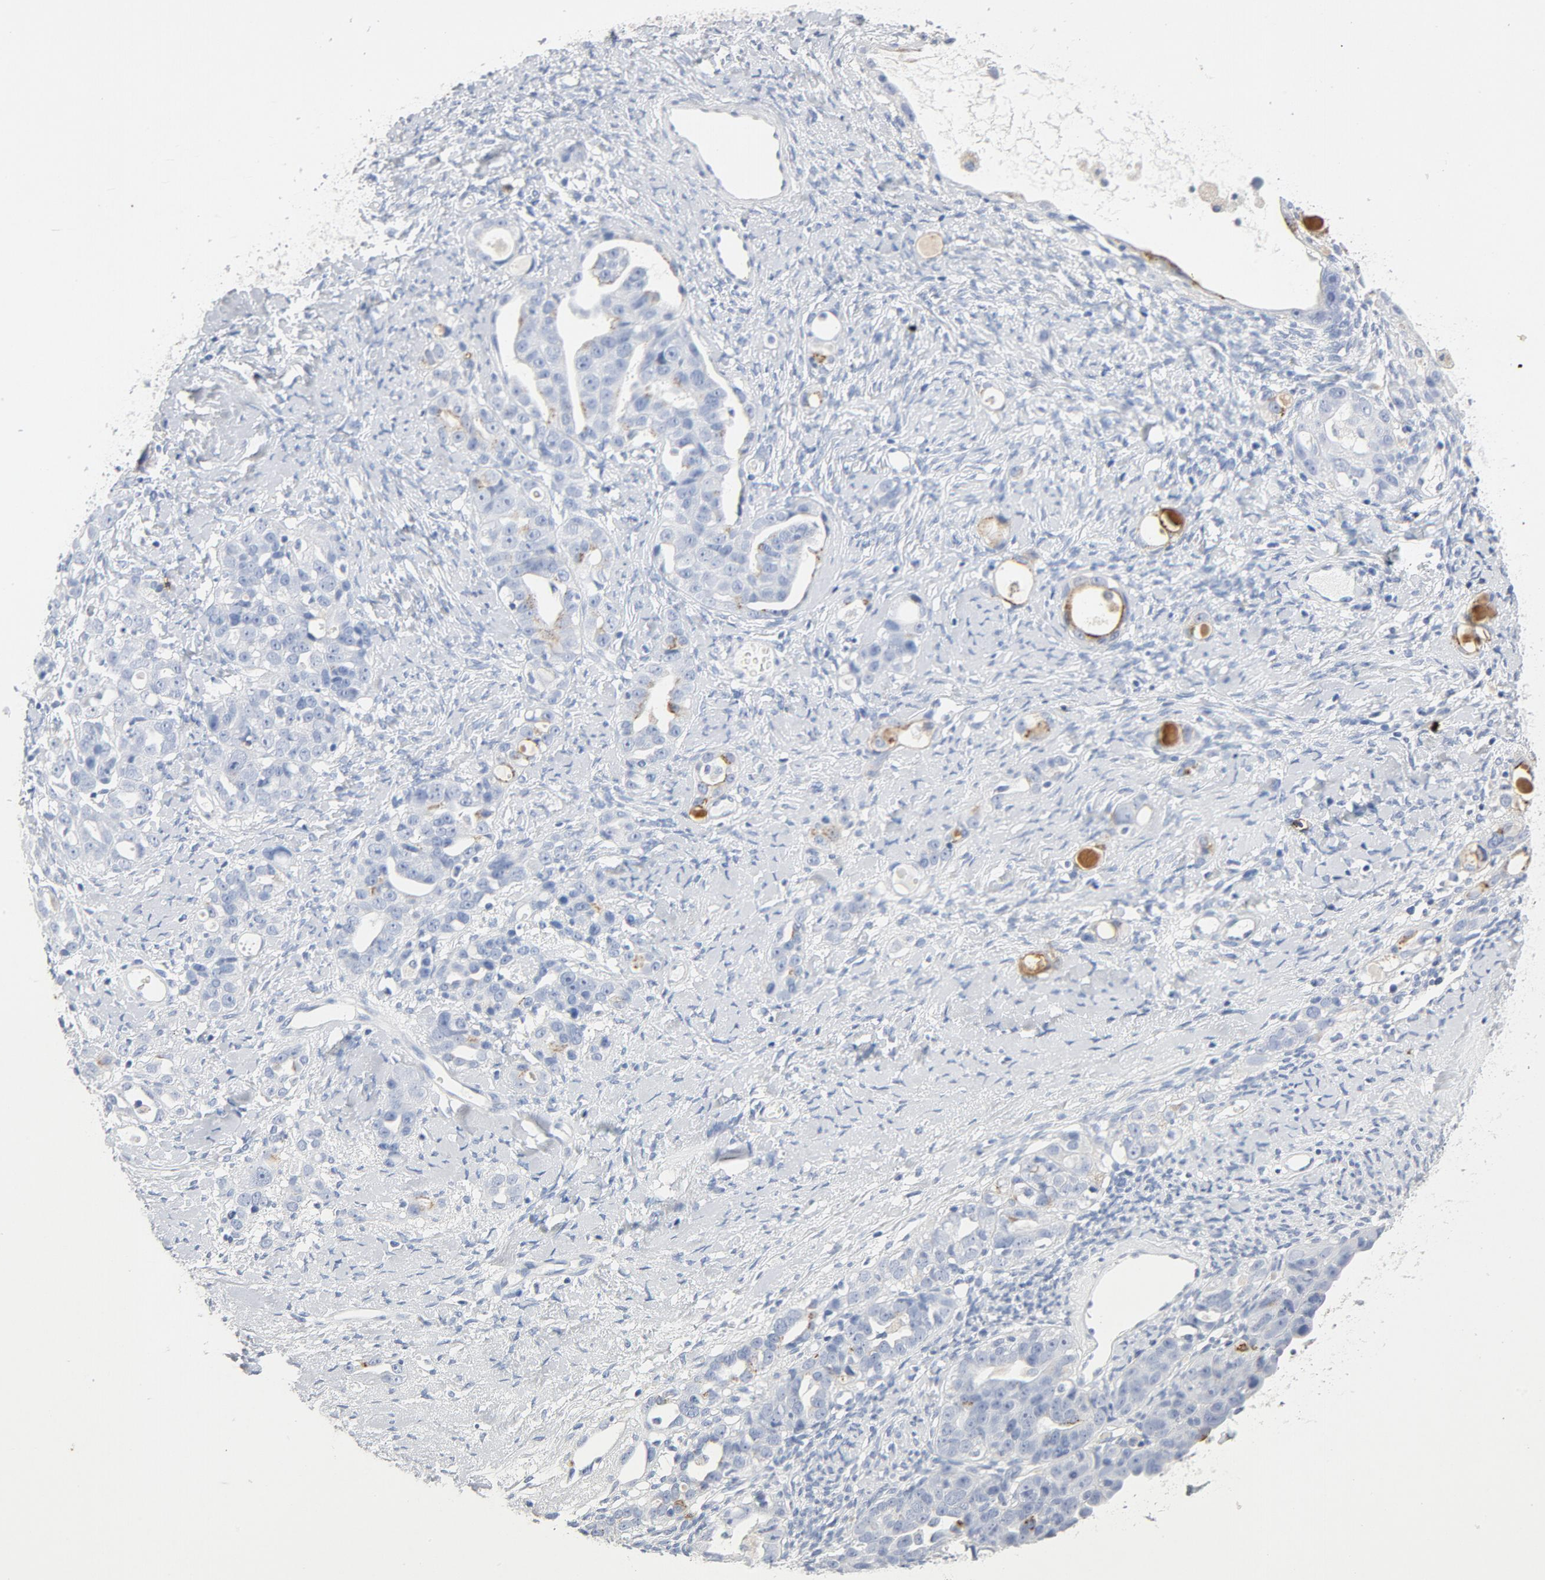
{"staining": {"intensity": "weak", "quantity": "<25%", "location": "cytoplasmic/membranous"}, "tissue": "ovarian cancer", "cell_type": "Tumor cells", "image_type": "cancer", "snomed": [{"axis": "morphology", "description": "Cystadenocarcinoma, serous, NOS"}, {"axis": "topography", "description": "Ovary"}], "caption": "Ovarian cancer was stained to show a protein in brown. There is no significant staining in tumor cells.", "gene": "PTPRB", "patient": {"sex": "female", "age": 66}}